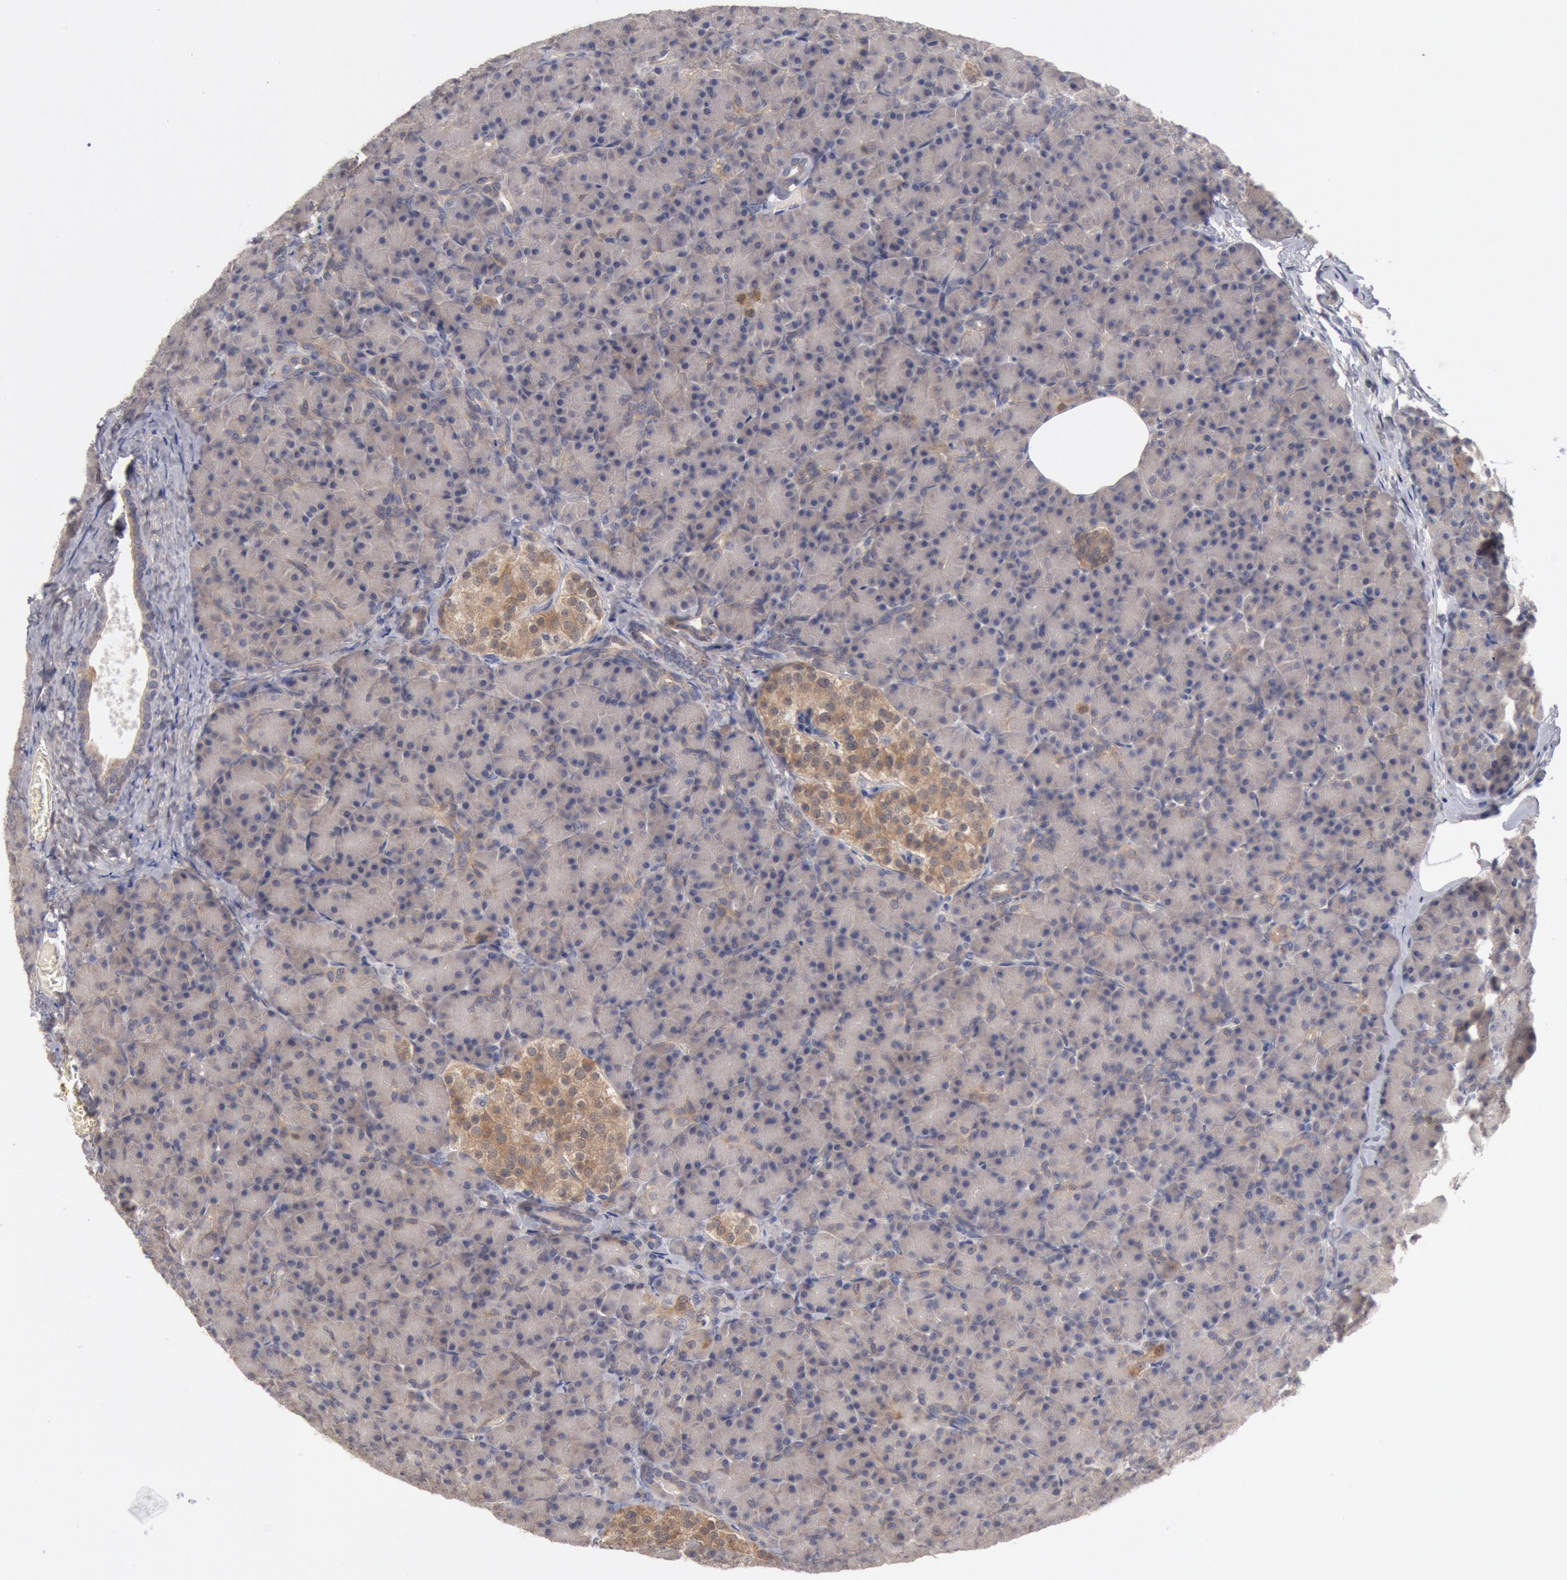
{"staining": {"intensity": "weak", "quantity": ">75%", "location": "cytoplasmic/membranous"}, "tissue": "pancreas", "cell_type": "Exocrine glandular cells", "image_type": "normal", "snomed": [{"axis": "morphology", "description": "Normal tissue, NOS"}, {"axis": "topography", "description": "Pancreas"}], "caption": "Immunohistochemical staining of normal human pancreas displays weak cytoplasmic/membranous protein staining in approximately >75% of exocrine glandular cells.", "gene": "DNAJA1", "patient": {"sex": "female", "age": 43}}